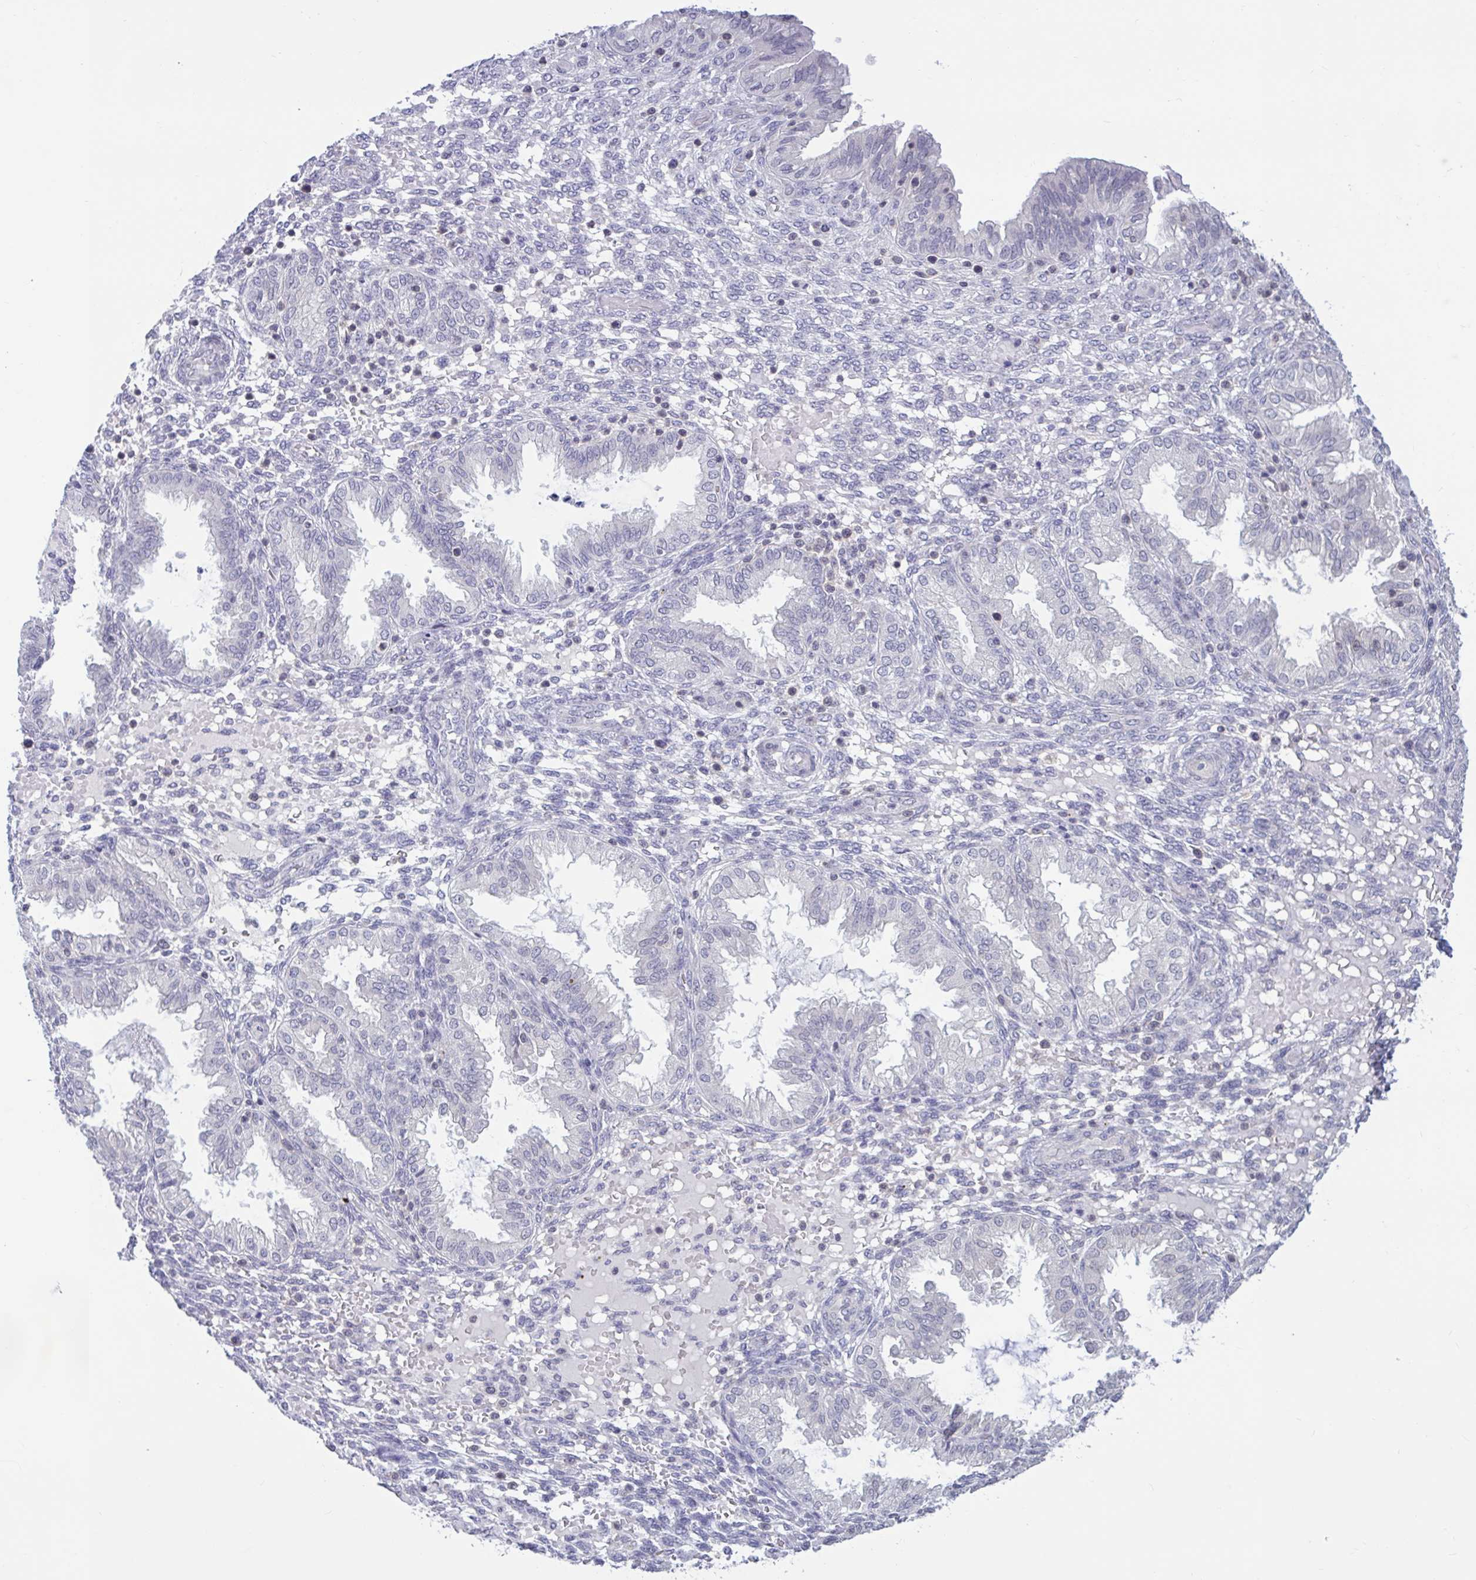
{"staining": {"intensity": "negative", "quantity": "none", "location": "none"}, "tissue": "endometrium", "cell_type": "Cells in endometrial stroma", "image_type": "normal", "snomed": [{"axis": "morphology", "description": "Normal tissue, NOS"}, {"axis": "topography", "description": "Endometrium"}], "caption": "Human endometrium stained for a protein using IHC exhibits no staining in cells in endometrial stroma.", "gene": "ARPP19", "patient": {"sex": "female", "age": 33}}